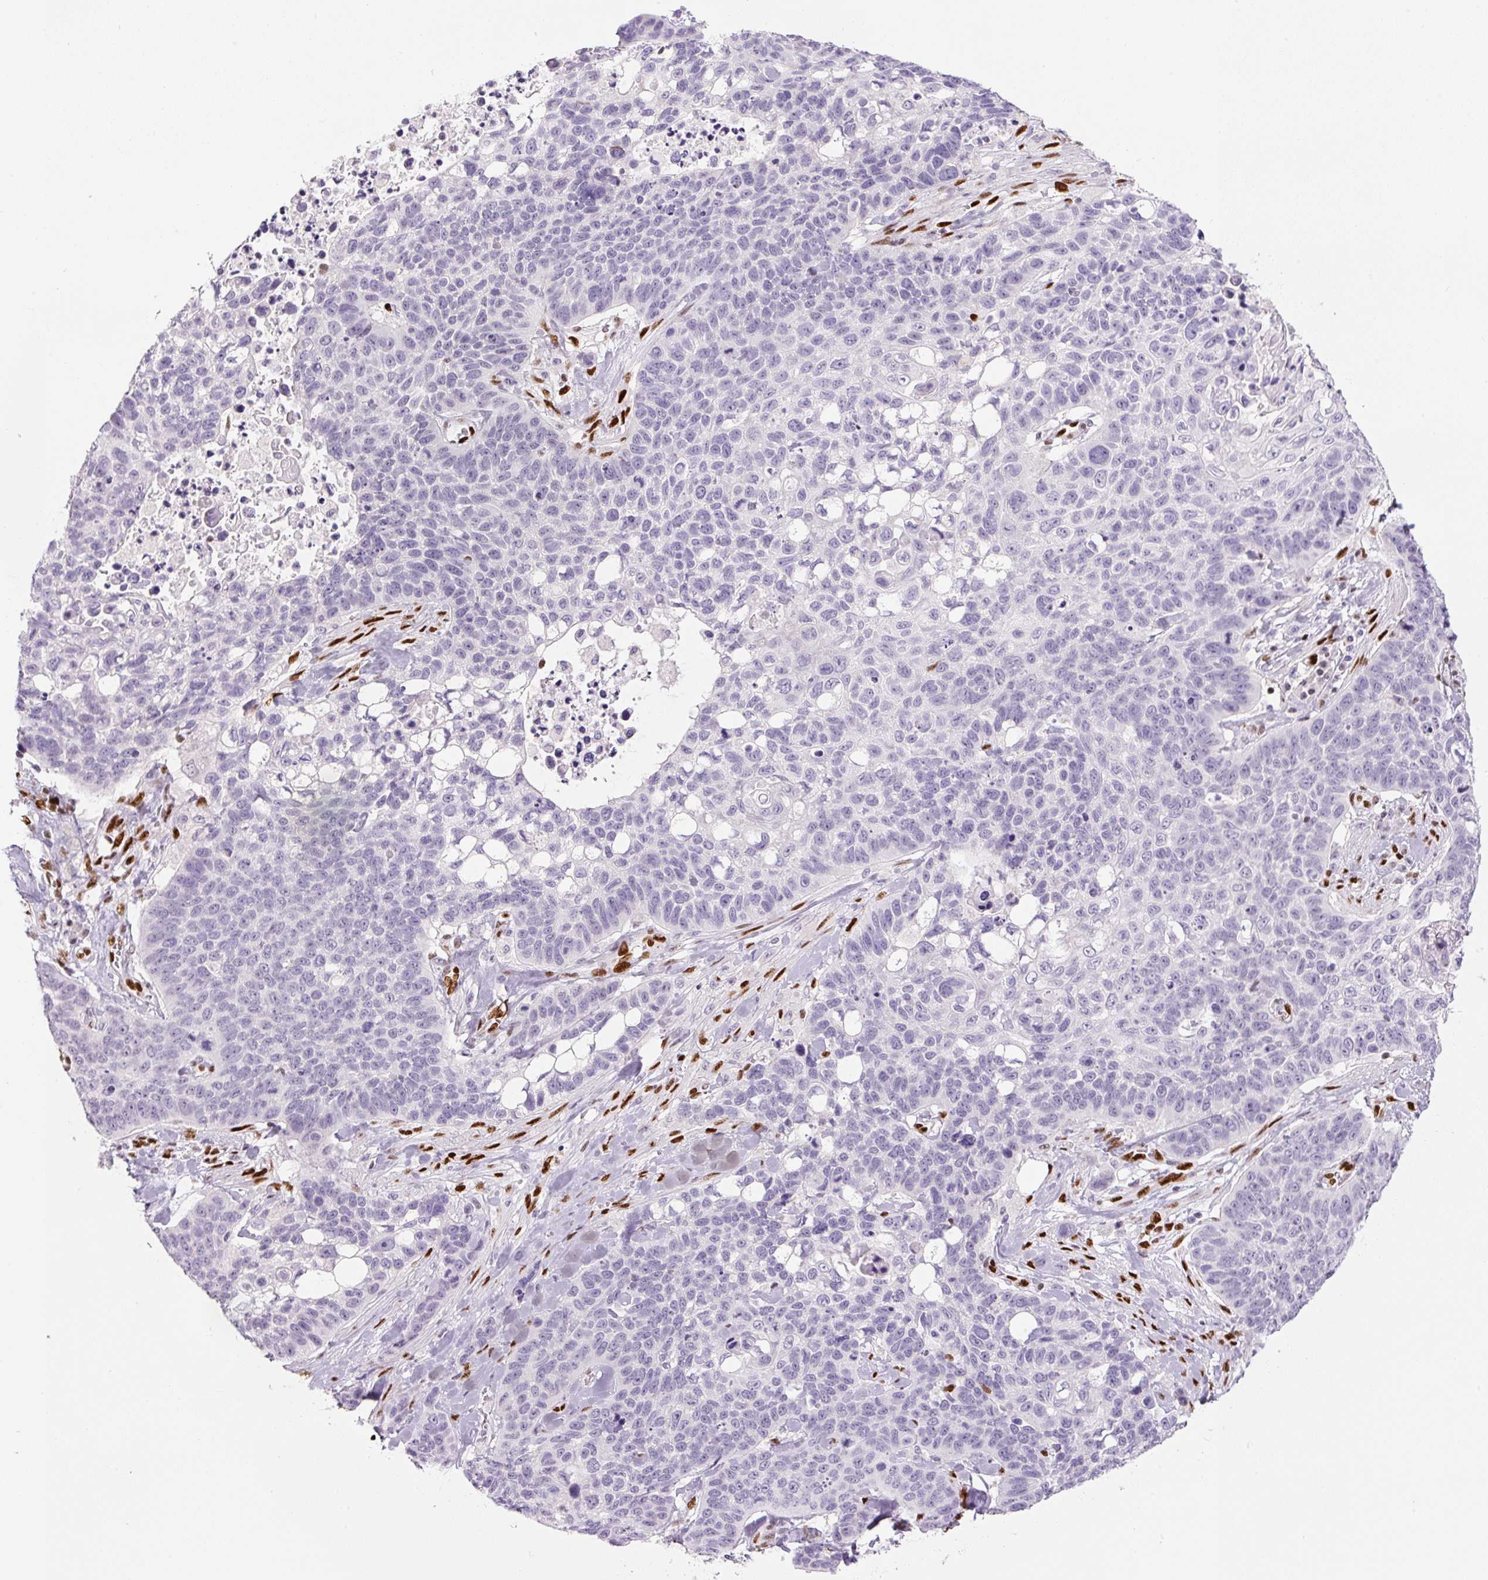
{"staining": {"intensity": "negative", "quantity": "none", "location": "none"}, "tissue": "lung cancer", "cell_type": "Tumor cells", "image_type": "cancer", "snomed": [{"axis": "morphology", "description": "Squamous cell carcinoma, NOS"}, {"axis": "topography", "description": "Lung"}], "caption": "This is an immunohistochemistry (IHC) micrograph of lung cancer (squamous cell carcinoma). There is no positivity in tumor cells.", "gene": "ZEB1", "patient": {"sex": "male", "age": 62}}